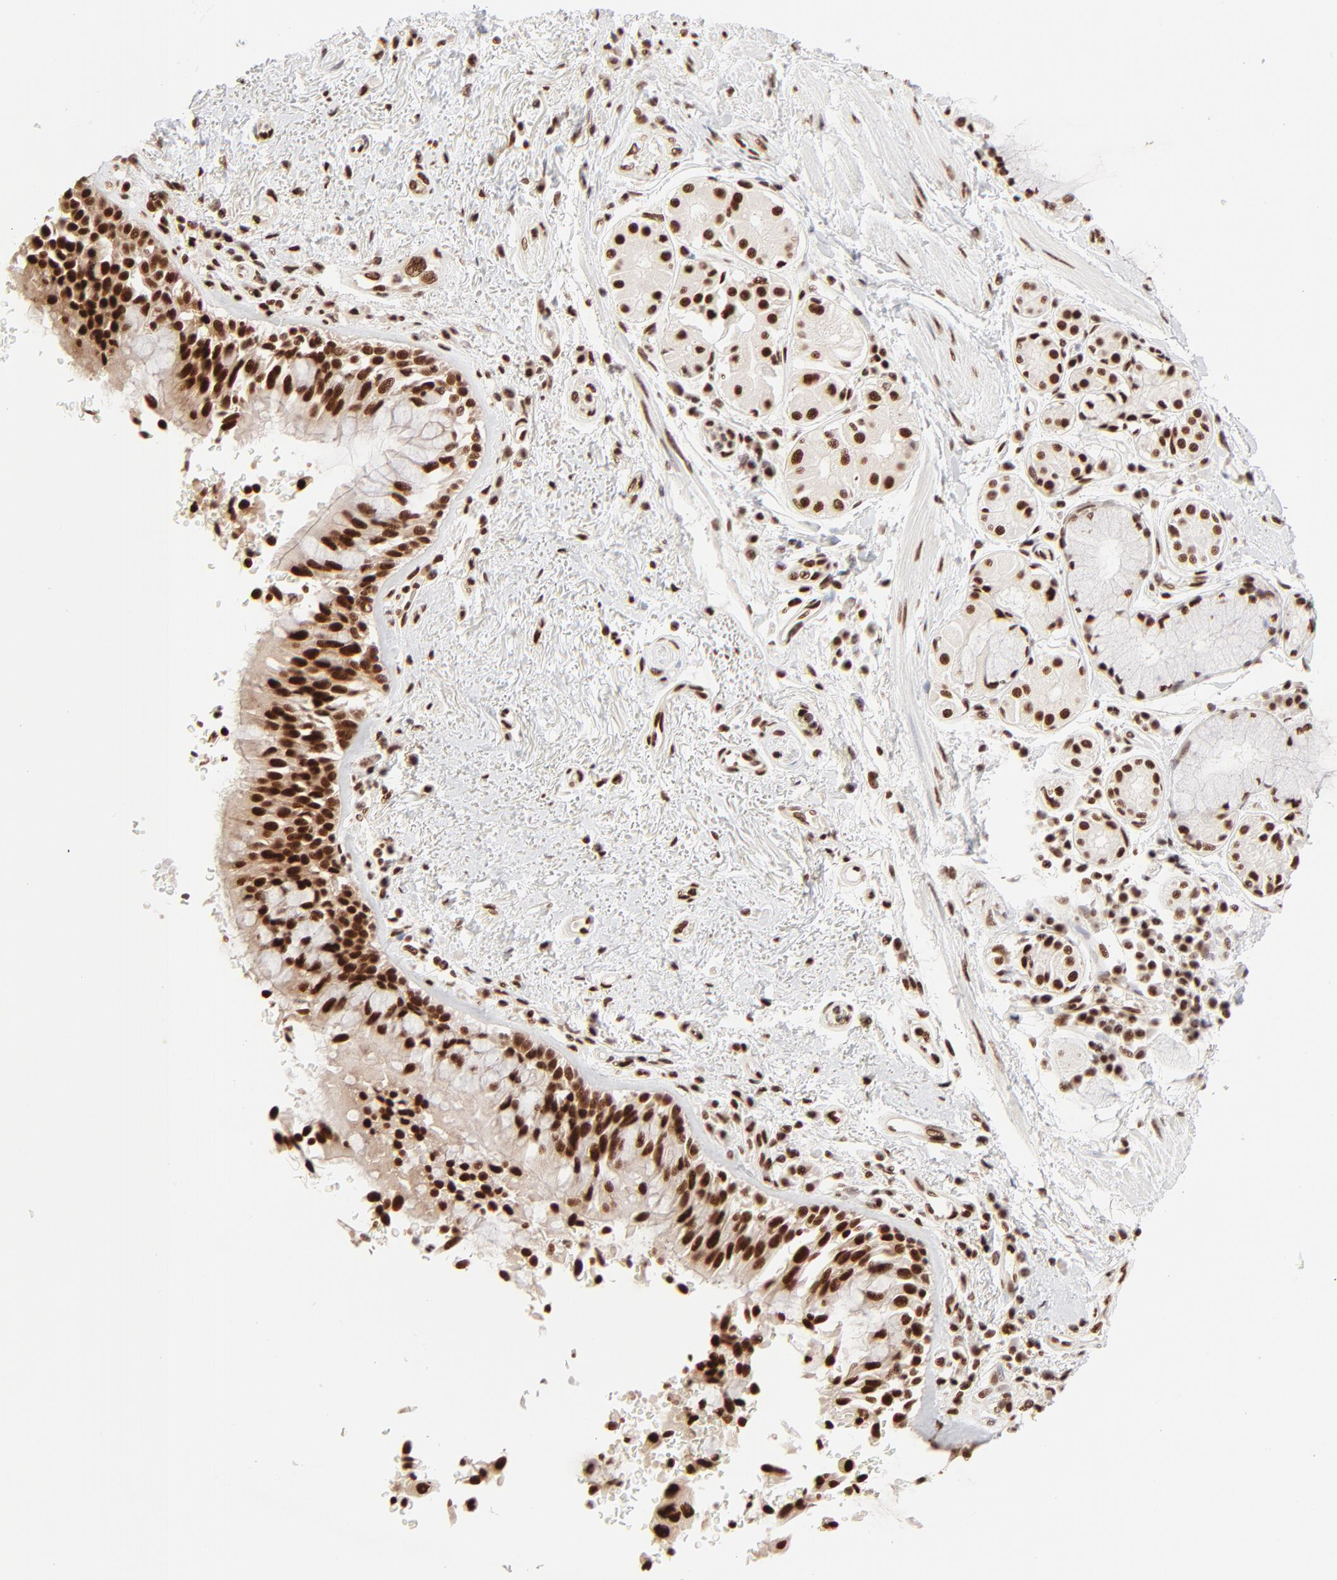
{"staining": {"intensity": "strong", "quantity": ">75%", "location": "nuclear"}, "tissue": "bronchus", "cell_type": "Respiratory epithelial cells", "image_type": "normal", "snomed": [{"axis": "morphology", "description": "Normal tissue, NOS"}, {"axis": "morphology", "description": "Adenocarcinoma, NOS"}, {"axis": "topography", "description": "Bronchus"}, {"axis": "topography", "description": "Lung"}], "caption": "Immunohistochemistry (IHC) histopathology image of unremarkable bronchus stained for a protein (brown), which reveals high levels of strong nuclear expression in about >75% of respiratory epithelial cells.", "gene": "TARDBP", "patient": {"sex": "male", "age": 71}}